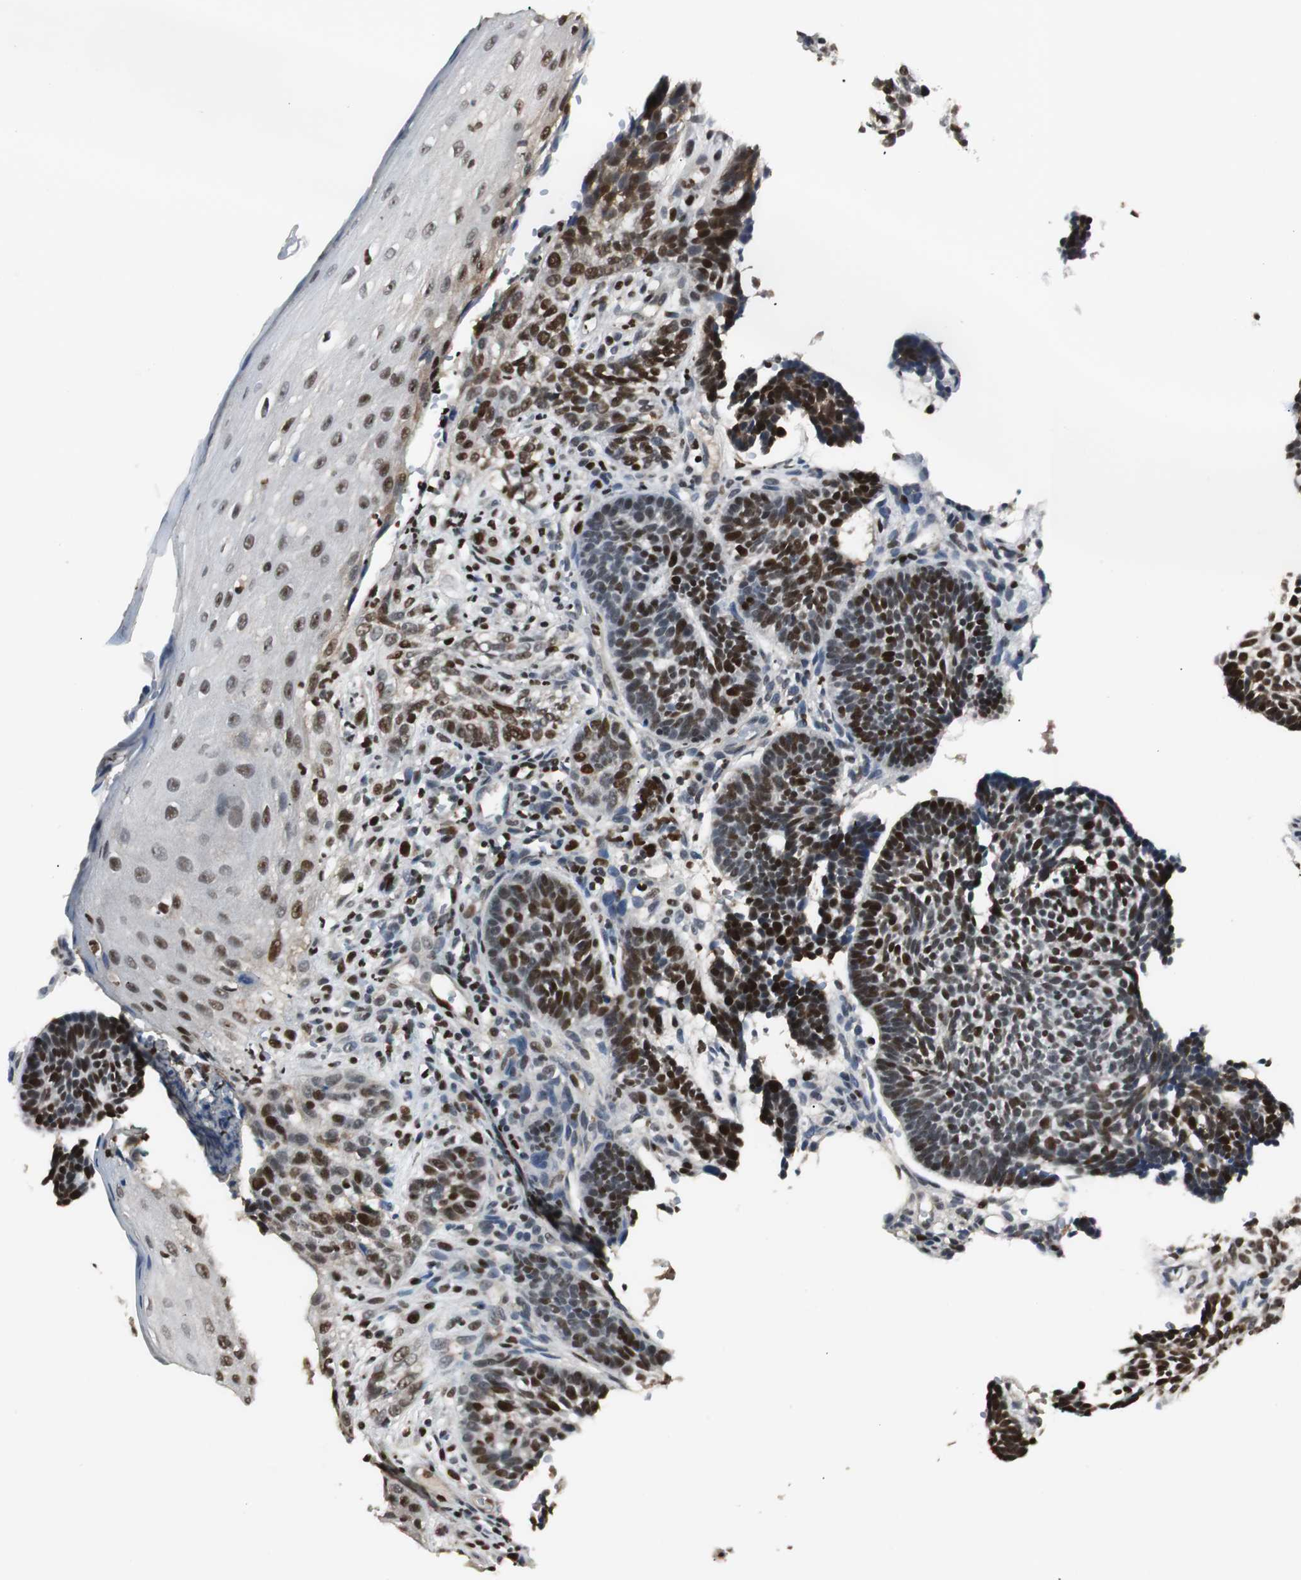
{"staining": {"intensity": "strong", "quantity": ">75%", "location": "nuclear"}, "tissue": "skin cancer", "cell_type": "Tumor cells", "image_type": "cancer", "snomed": [{"axis": "morphology", "description": "Normal tissue, NOS"}, {"axis": "morphology", "description": "Basal cell carcinoma"}, {"axis": "topography", "description": "Skin"}], "caption": "Immunohistochemistry histopathology image of skin cancer stained for a protein (brown), which exhibits high levels of strong nuclear positivity in approximately >75% of tumor cells.", "gene": "FEN1", "patient": {"sex": "male", "age": 87}}